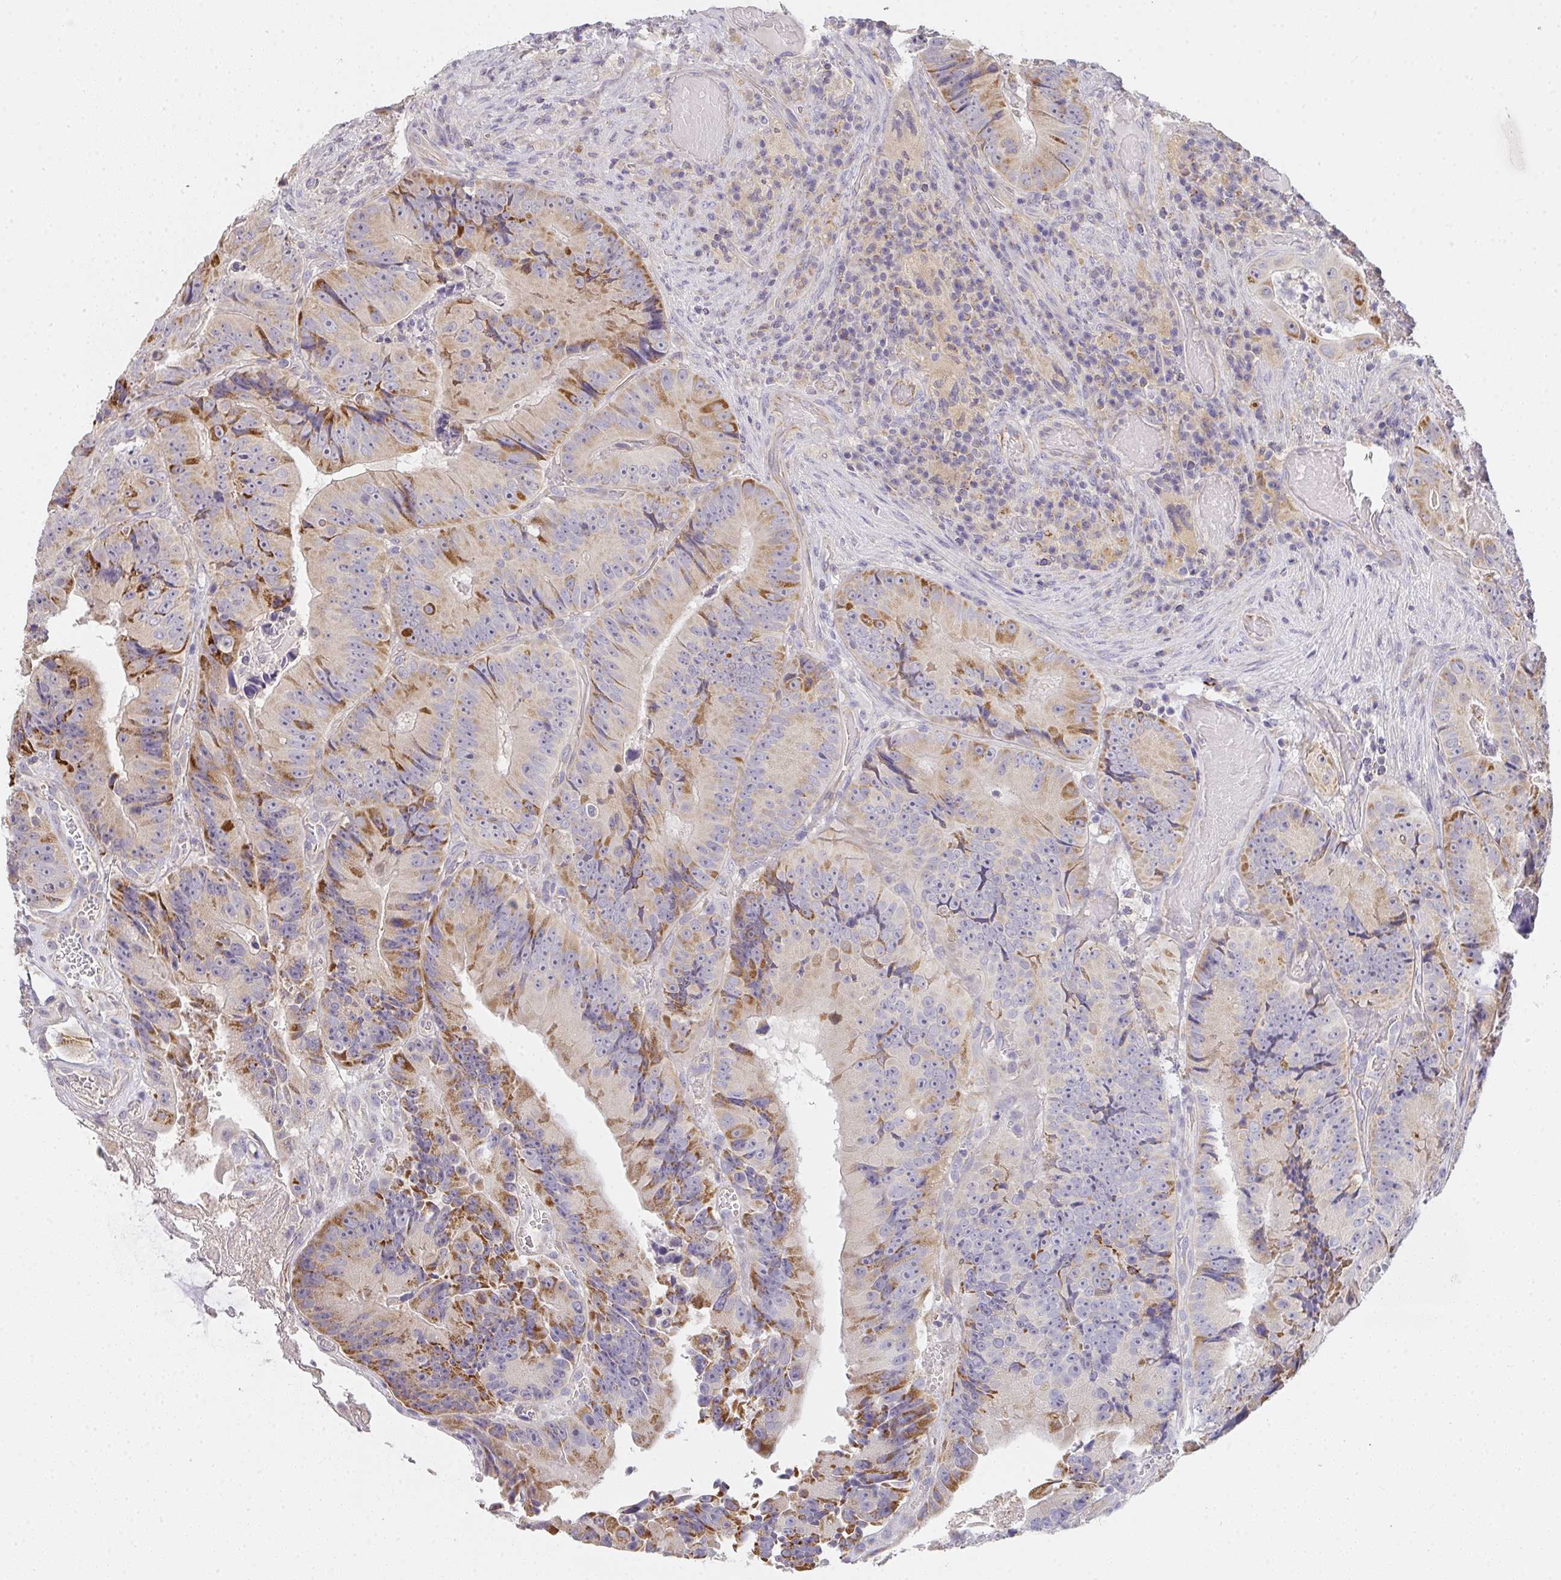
{"staining": {"intensity": "moderate", "quantity": "25%-75%", "location": "cytoplasmic/membranous"}, "tissue": "colorectal cancer", "cell_type": "Tumor cells", "image_type": "cancer", "snomed": [{"axis": "morphology", "description": "Adenocarcinoma, NOS"}, {"axis": "topography", "description": "Colon"}], "caption": "High-magnification brightfield microscopy of adenocarcinoma (colorectal) stained with DAB (brown) and counterstained with hematoxylin (blue). tumor cells exhibit moderate cytoplasmic/membranous positivity is present in approximately25%-75% of cells. The protein of interest is shown in brown color, while the nuclei are stained blue.", "gene": "TMEM219", "patient": {"sex": "female", "age": 86}}